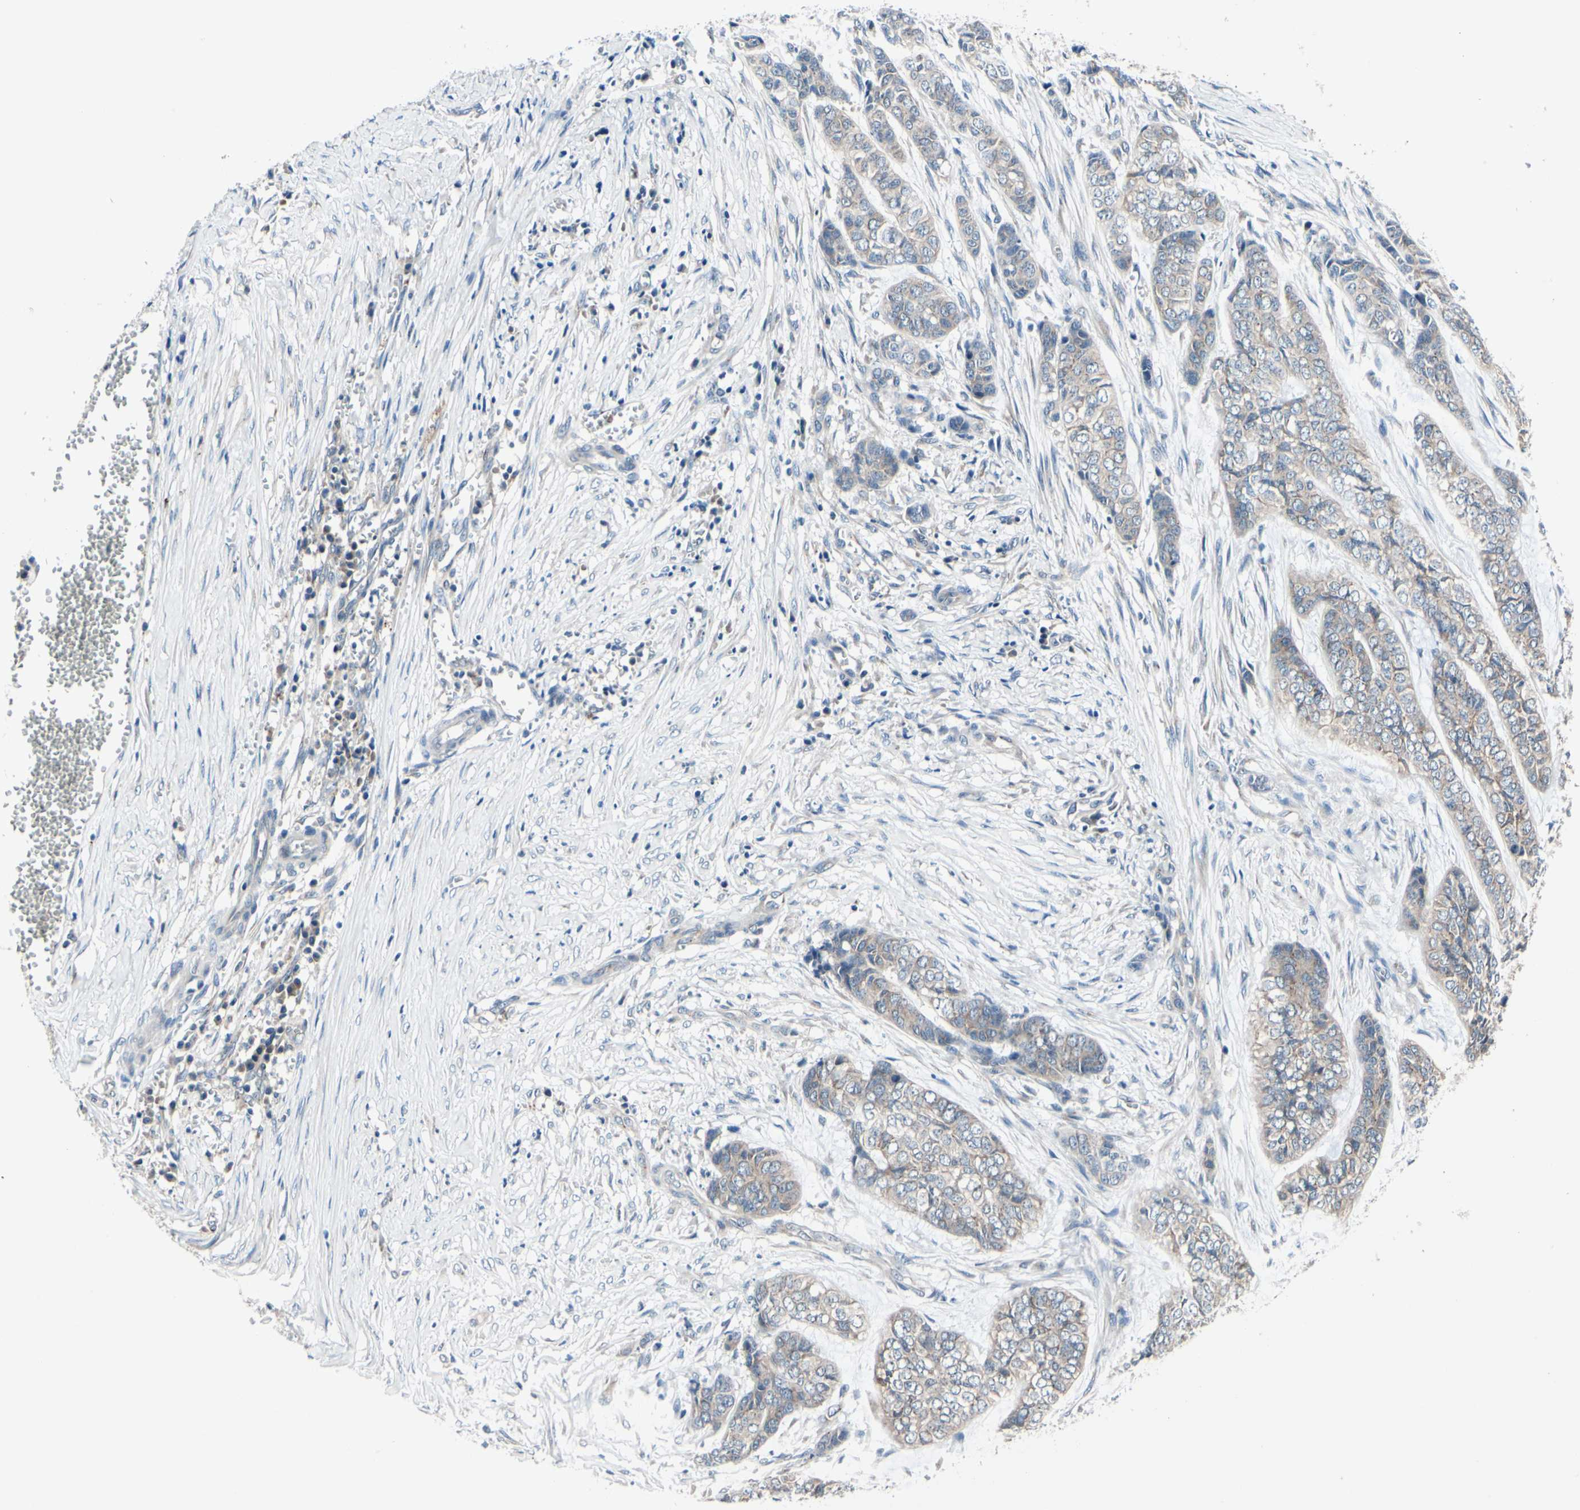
{"staining": {"intensity": "weak", "quantity": "<25%", "location": "cytoplasmic/membranous"}, "tissue": "skin cancer", "cell_type": "Tumor cells", "image_type": "cancer", "snomed": [{"axis": "morphology", "description": "Basal cell carcinoma"}, {"axis": "topography", "description": "Skin"}], "caption": "A photomicrograph of human skin cancer is negative for staining in tumor cells.", "gene": "PRKAR2B", "patient": {"sex": "female", "age": 64}}